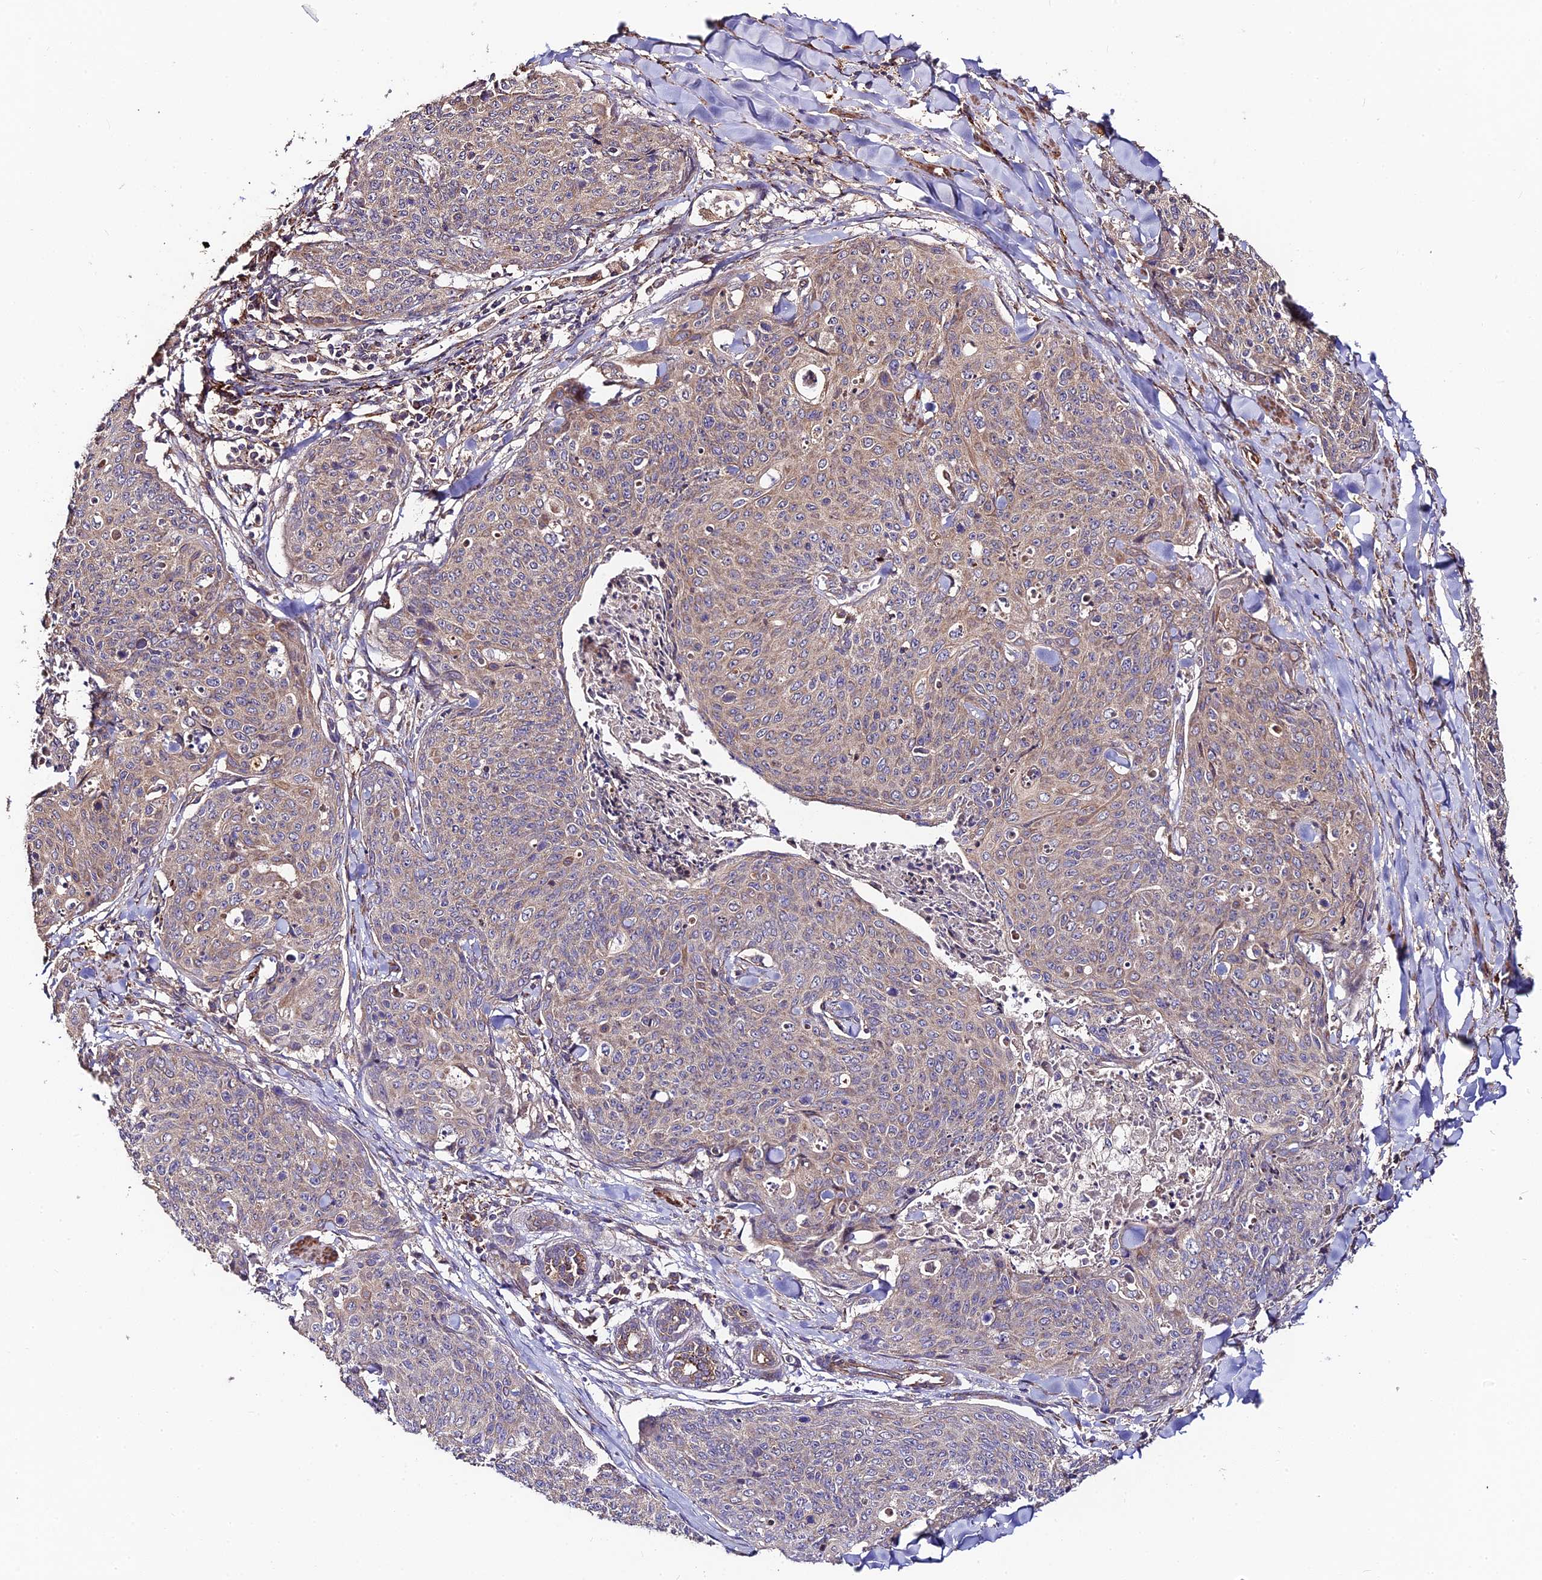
{"staining": {"intensity": "weak", "quantity": ">75%", "location": "cytoplasmic/membranous"}, "tissue": "skin cancer", "cell_type": "Tumor cells", "image_type": "cancer", "snomed": [{"axis": "morphology", "description": "Squamous cell carcinoma, NOS"}, {"axis": "topography", "description": "Skin"}, {"axis": "topography", "description": "Vulva"}], "caption": "Skin cancer stained for a protein reveals weak cytoplasmic/membranous positivity in tumor cells.", "gene": "C3orf20", "patient": {"sex": "female", "age": 85}}